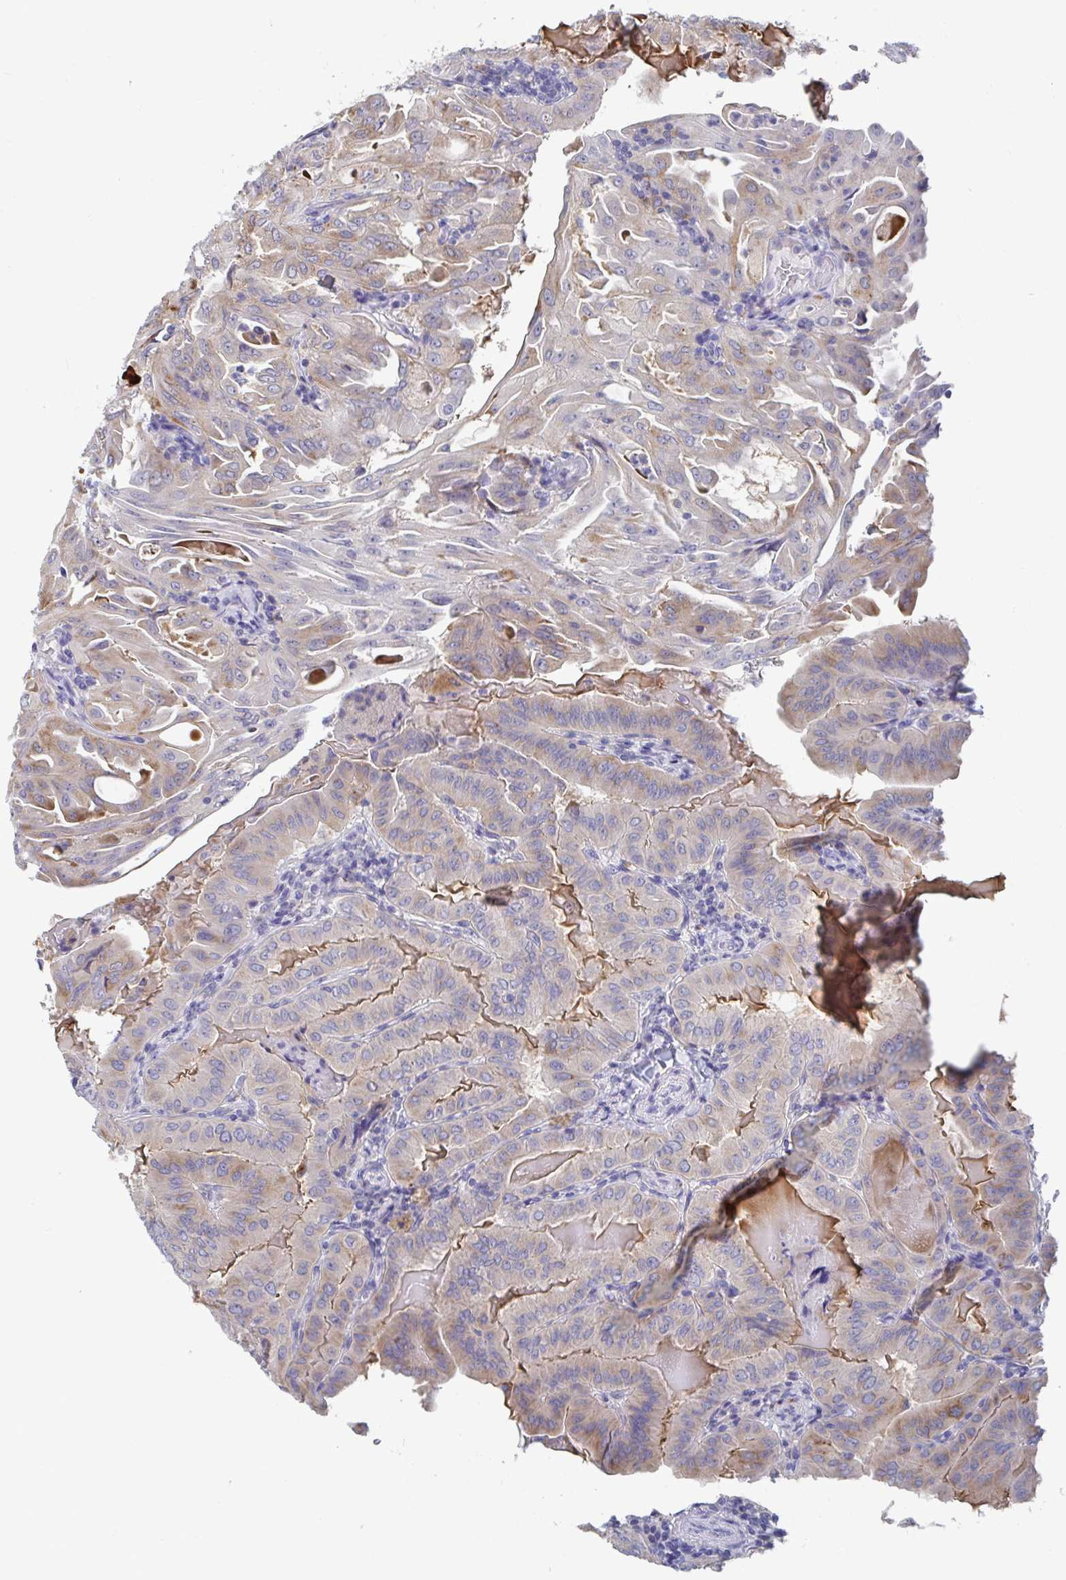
{"staining": {"intensity": "weak", "quantity": "25%-75%", "location": "cytoplasmic/membranous"}, "tissue": "thyroid cancer", "cell_type": "Tumor cells", "image_type": "cancer", "snomed": [{"axis": "morphology", "description": "Papillary adenocarcinoma, NOS"}, {"axis": "topography", "description": "Thyroid gland"}], "caption": "Thyroid cancer (papillary adenocarcinoma) tissue exhibits weak cytoplasmic/membranous staining in about 25%-75% of tumor cells, visualized by immunohistochemistry.", "gene": "TAS2R39", "patient": {"sex": "female", "age": 68}}